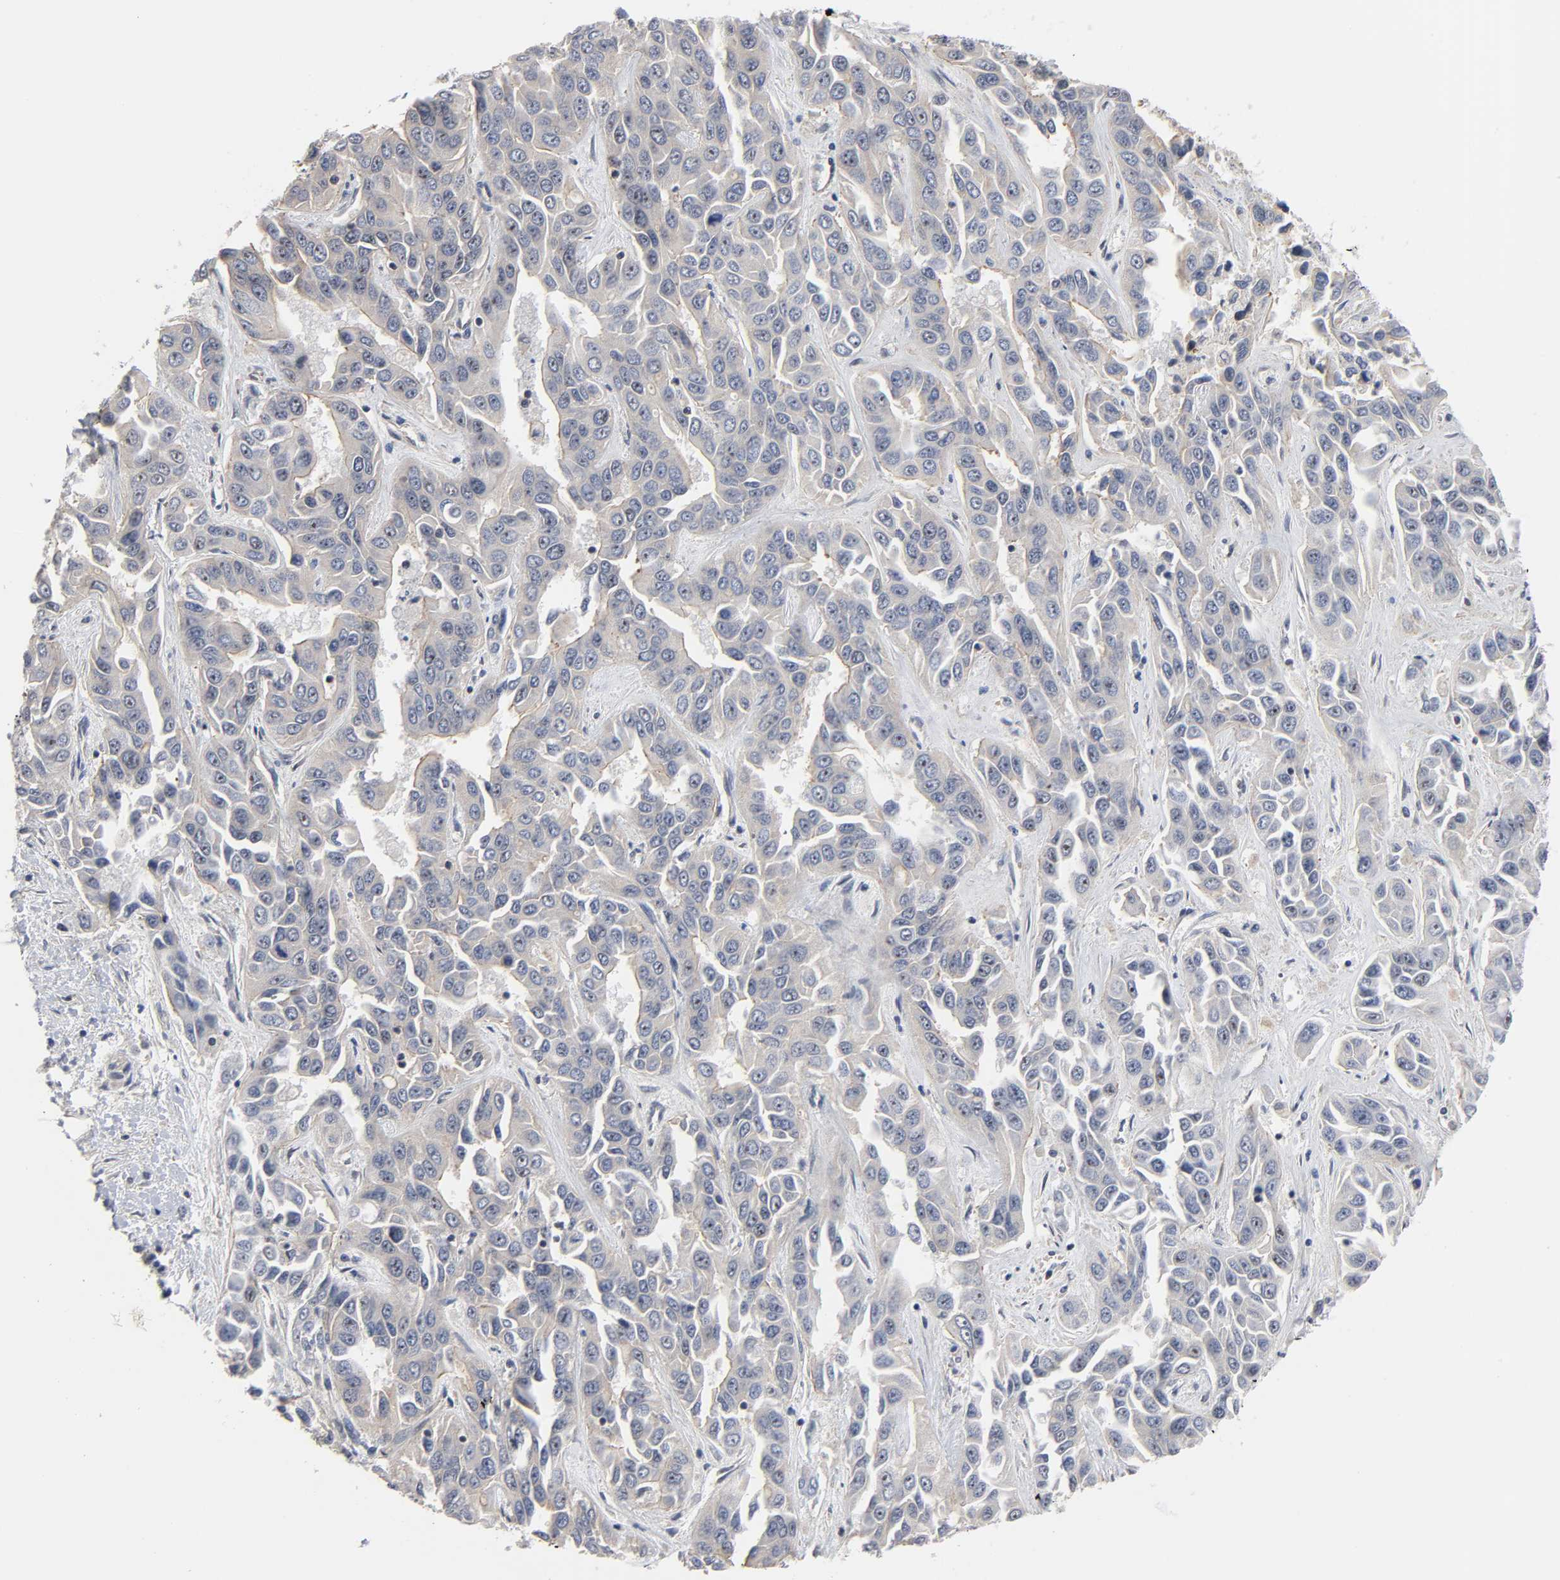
{"staining": {"intensity": "weak", "quantity": "25%-75%", "location": "cytoplasmic/membranous"}, "tissue": "liver cancer", "cell_type": "Tumor cells", "image_type": "cancer", "snomed": [{"axis": "morphology", "description": "Cholangiocarcinoma"}, {"axis": "topography", "description": "Liver"}], "caption": "There is low levels of weak cytoplasmic/membranous staining in tumor cells of liver cancer (cholangiocarcinoma), as demonstrated by immunohistochemical staining (brown color).", "gene": "DDX10", "patient": {"sex": "female", "age": 52}}